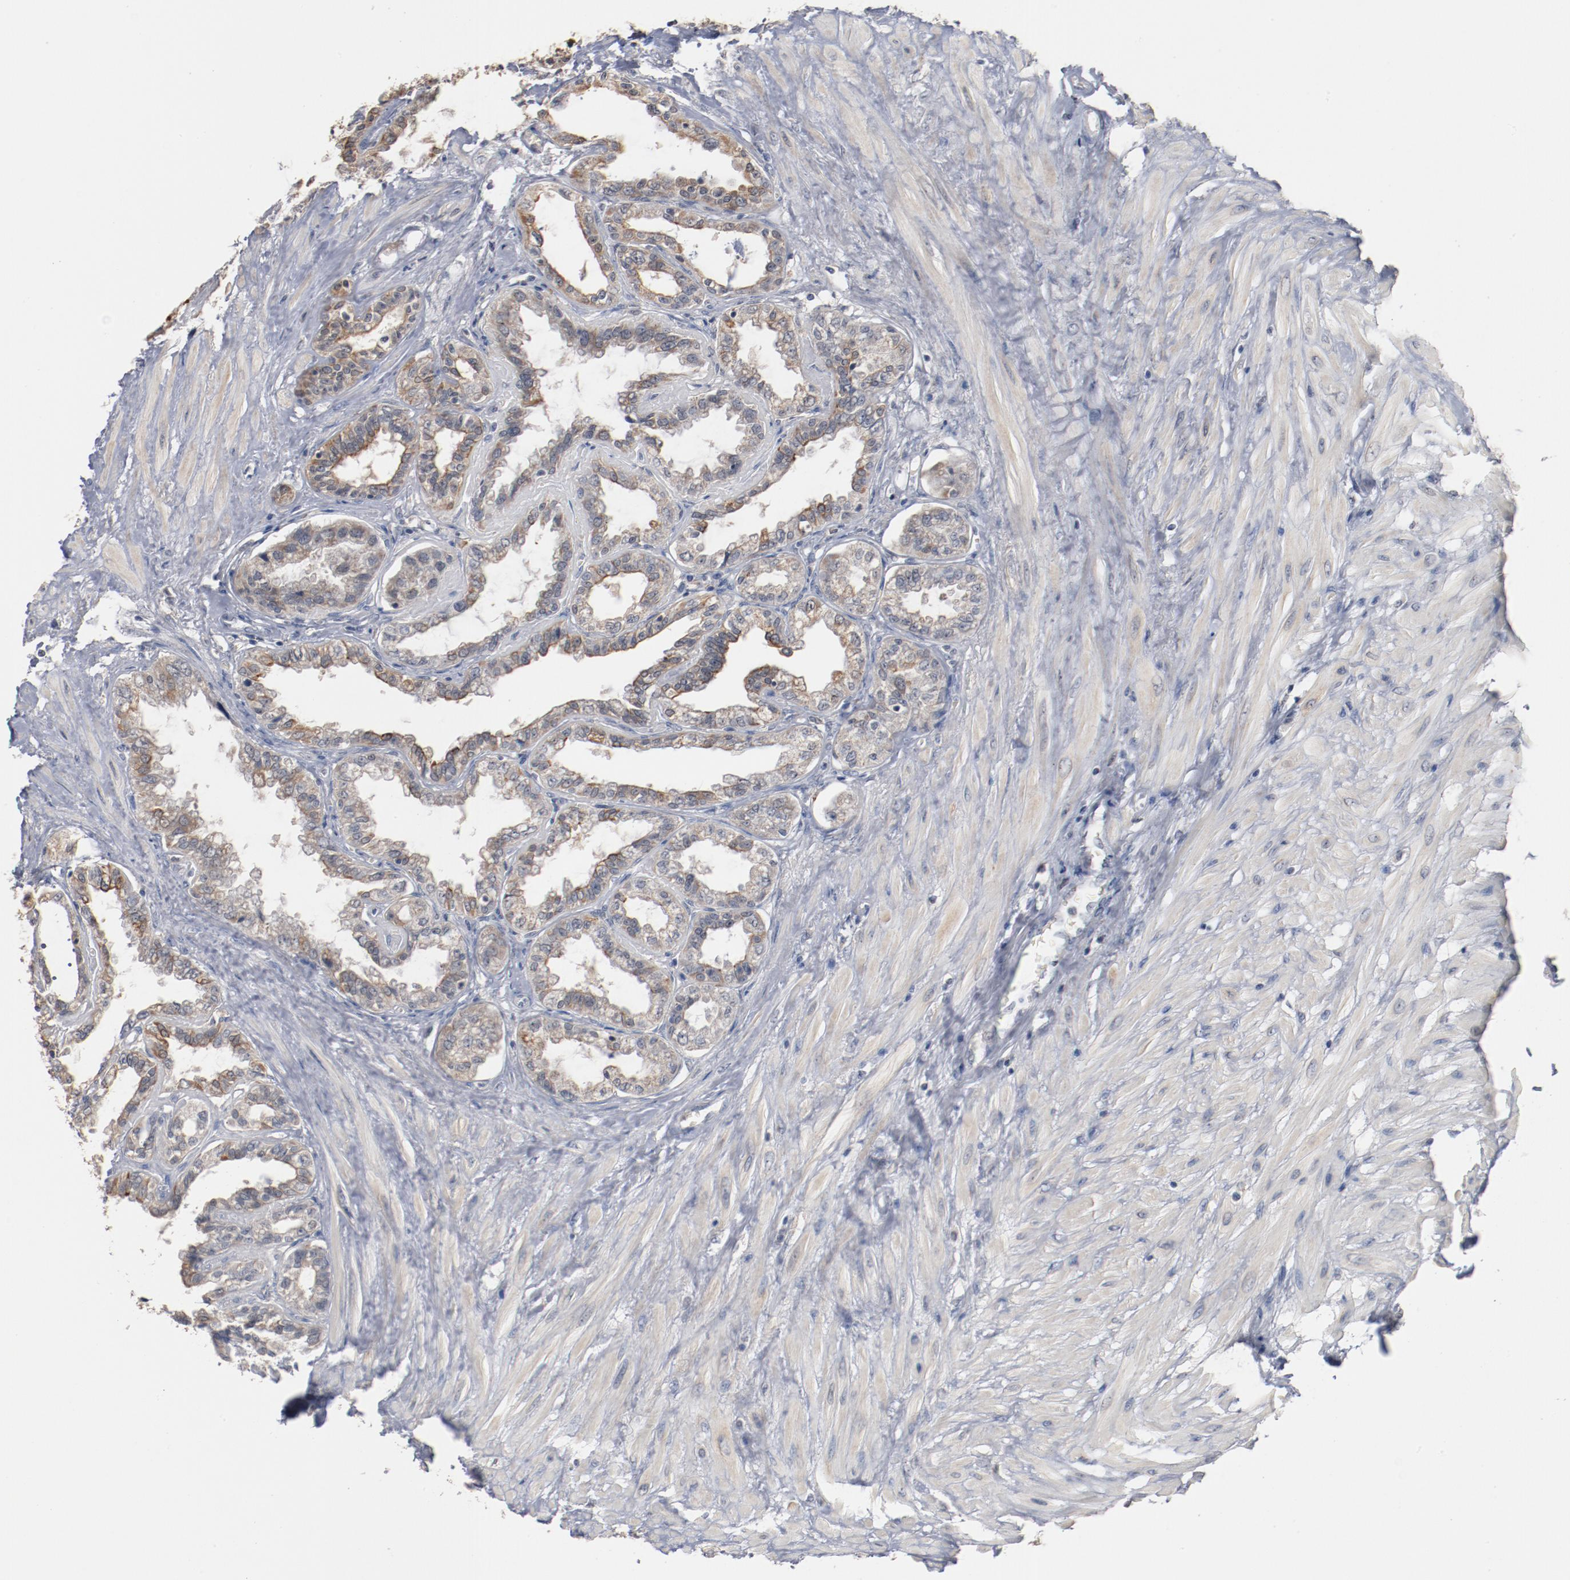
{"staining": {"intensity": "moderate", "quantity": "<25%", "location": "cytoplasmic/membranous"}, "tissue": "seminal vesicle", "cell_type": "Glandular cells", "image_type": "normal", "snomed": [{"axis": "morphology", "description": "Normal tissue, NOS"}, {"axis": "morphology", "description": "Inflammation, NOS"}, {"axis": "topography", "description": "Urinary bladder"}, {"axis": "topography", "description": "Prostate"}, {"axis": "topography", "description": "Seminal veicle"}], "caption": "Immunohistochemistry (IHC) image of unremarkable seminal vesicle stained for a protein (brown), which demonstrates low levels of moderate cytoplasmic/membranous positivity in about <25% of glandular cells.", "gene": "ERICH1", "patient": {"sex": "male", "age": 82}}